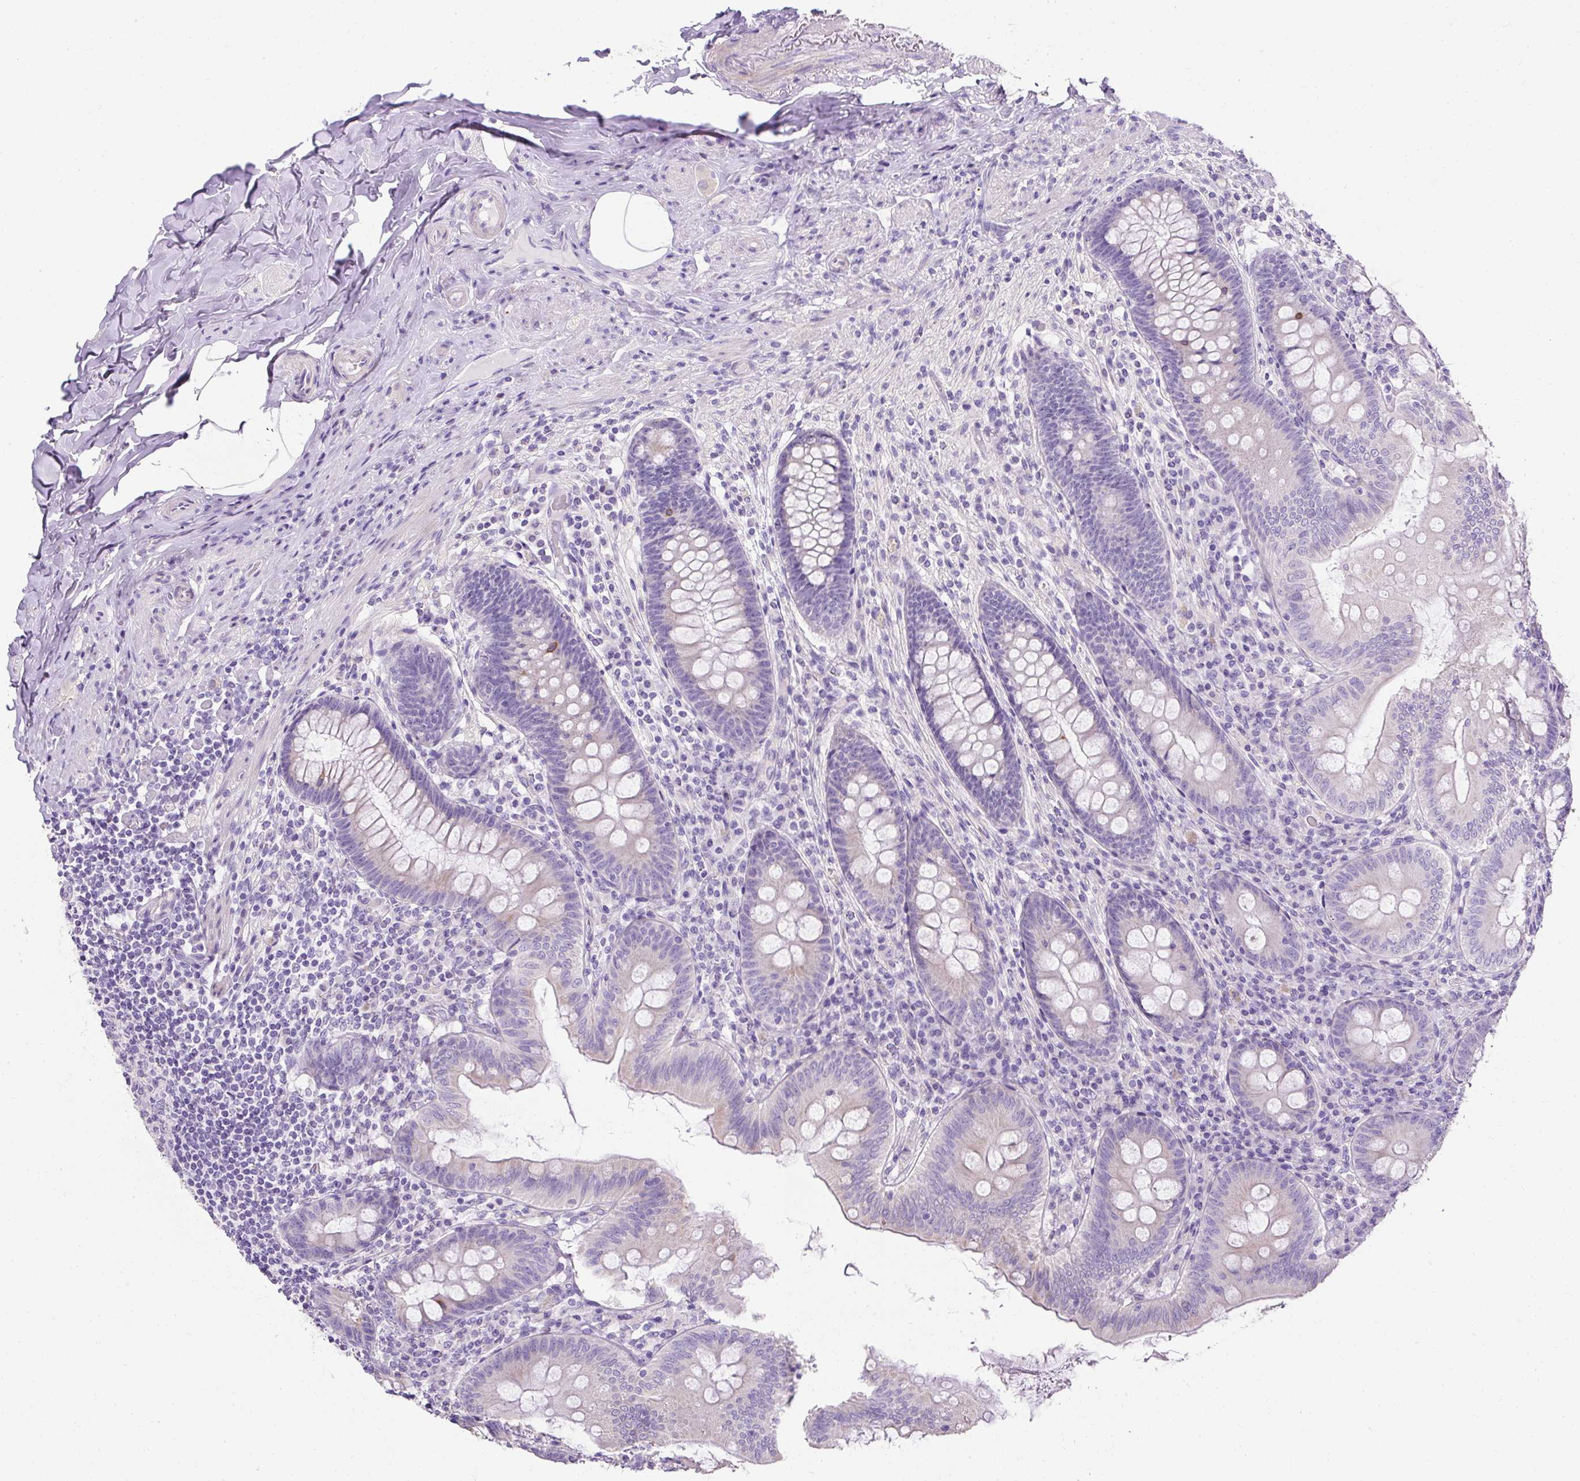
{"staining": {"intensity": "negative", "quantity": "none", "location": "none"}, "tissue": "appendix", "cell_type": "Glandular cells", "image_type": "normal", "snomed": [{"axis": "morphology", "description": "Normal tissue, NOS"}, {"axis": "topography", "description": "Appendix"}], "caption": "Immunohistochemistry photomicrograph of normal appendix: appendix stained with DAB (3,3'-diaminobenzidine) reveals no significant protein staining in glandular cells.", "gene": "C2CD4C", "patient": {"sex": "male", "age": 71}}